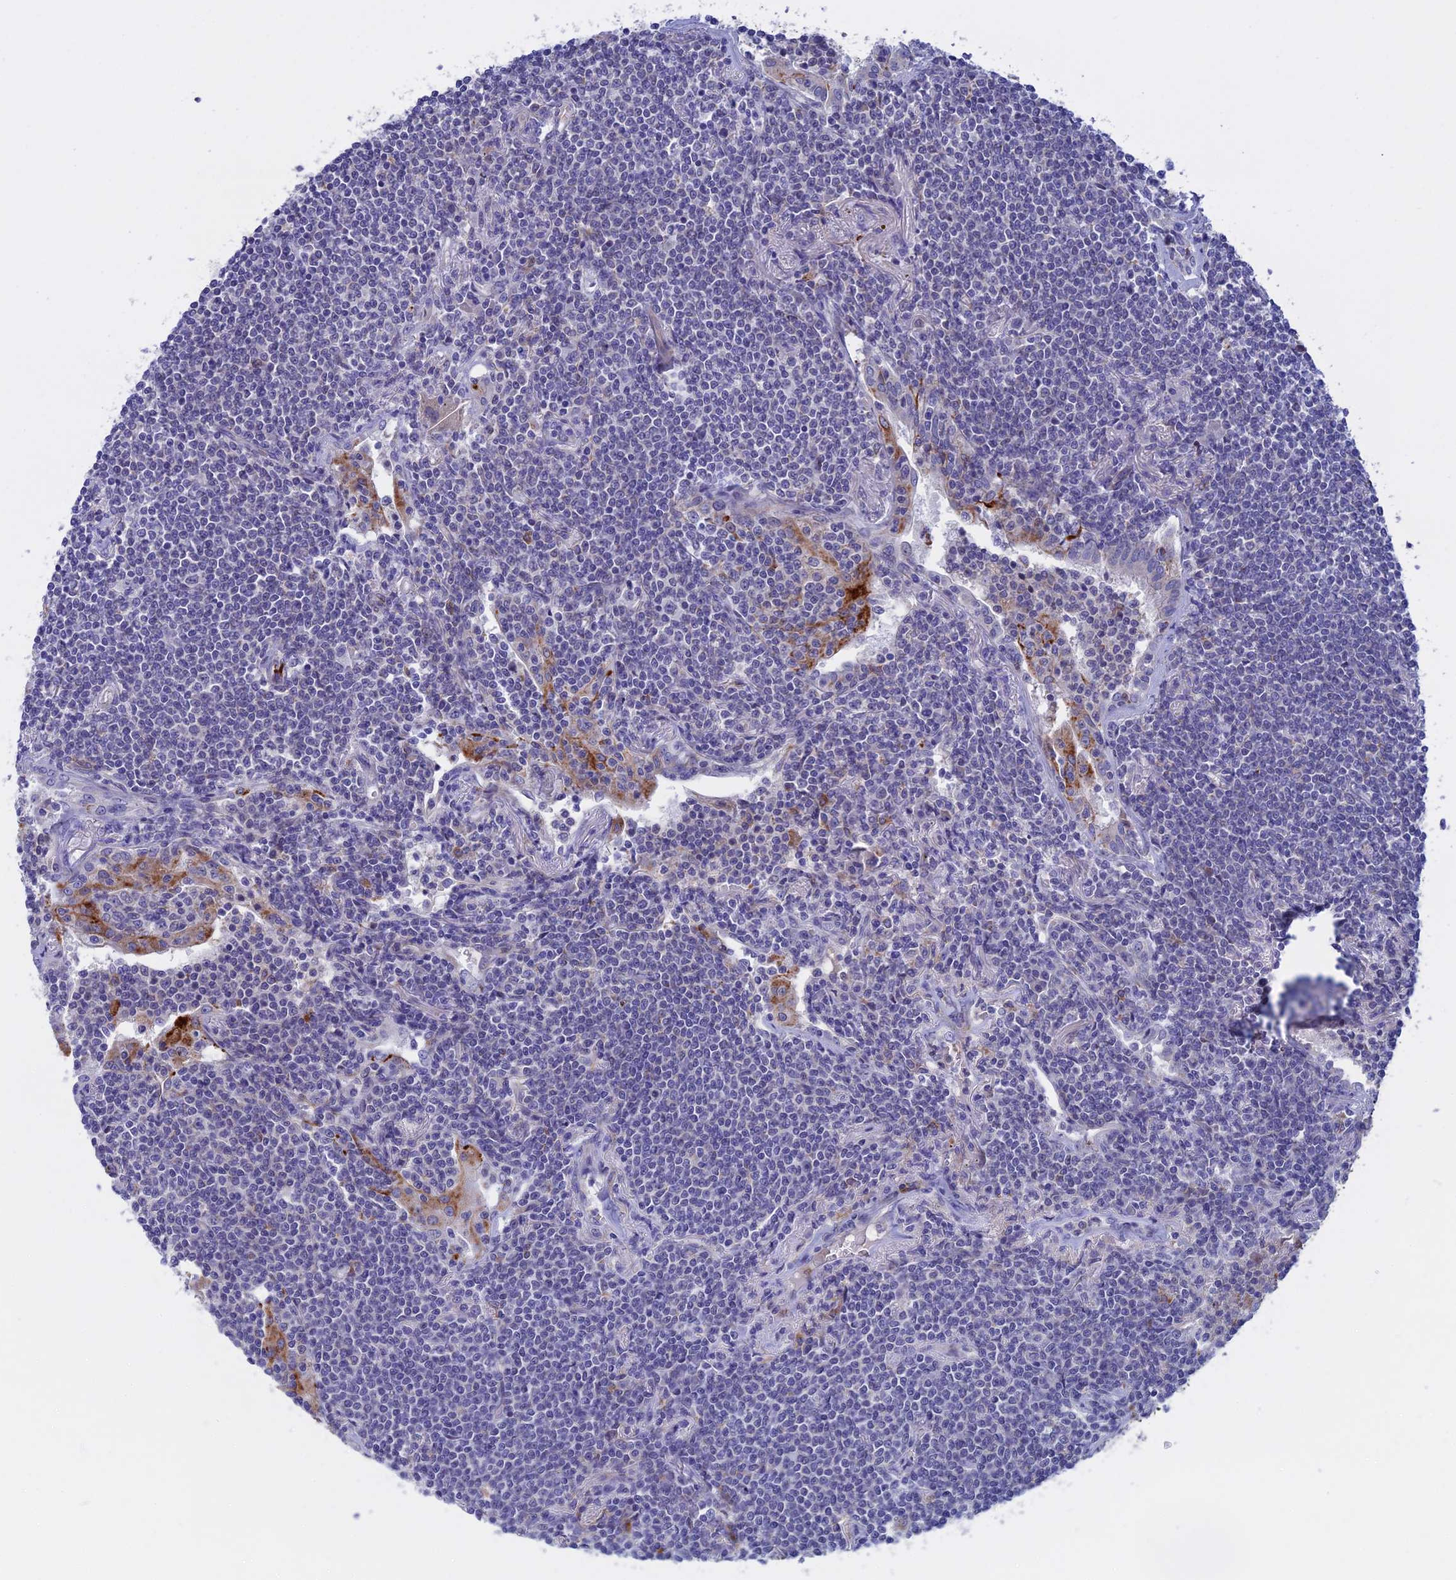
{"staining": {"intensity": "negative", "quantity": "none", "location": "none"}, "tissue": "lymphoma", "cell_type": "Tumor cells", "image_type": "cancer", "snomed": [{"axis": "morphology", "description": "Malignant lymphoma, non-Hodgkin's type, Low grade"}, {"axis": "topography", "description": "Lung"}], "caption": "DAB (3,3'-diaminobenzidine) immunohistochemical staining of human malignant lymphoma, non-Hodgkin's type (low-grade) displays no significant expression in tumor cells.", "gene": "SLC2A6", "patient": {"sex": "female", "age": 71}}